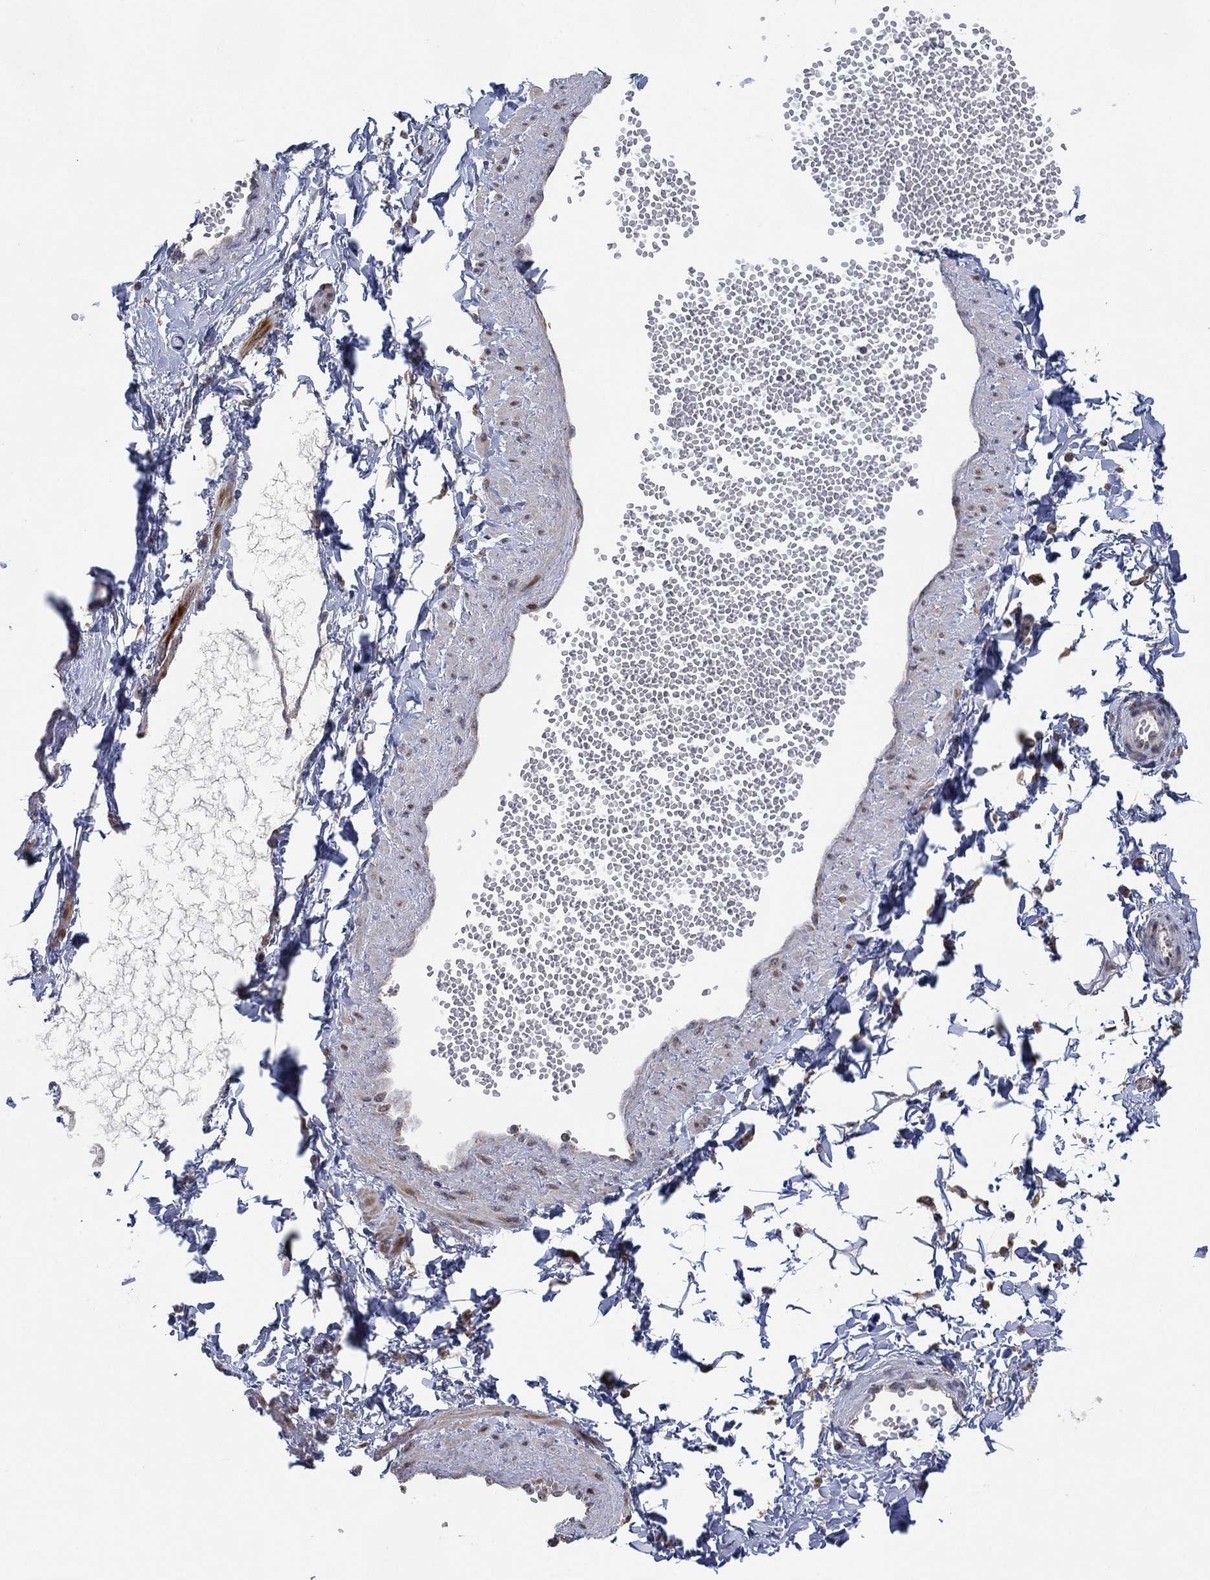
{"staining": {"intensity": "negative", "quantity": "none", "location": "none"}, "tissue": "adipose tissue", "cell_type": "Adipocytes", "image_type": "normal", "snomed": [{"axis": "morphology", "description": "Normal tissue, NOS"}, {"axis": "topography", "description": "Smooth muscle"}, {"axis": "topography", "description": "Peripheral nerve tissue"}], "caption": "Immunohistochemistry image of unremarkable adipose tissue stained for a protein (brown), which reveals no expression in adipocytes.", "gene": "FAM104A", "patient": {"sex": "male", "age": 22}}